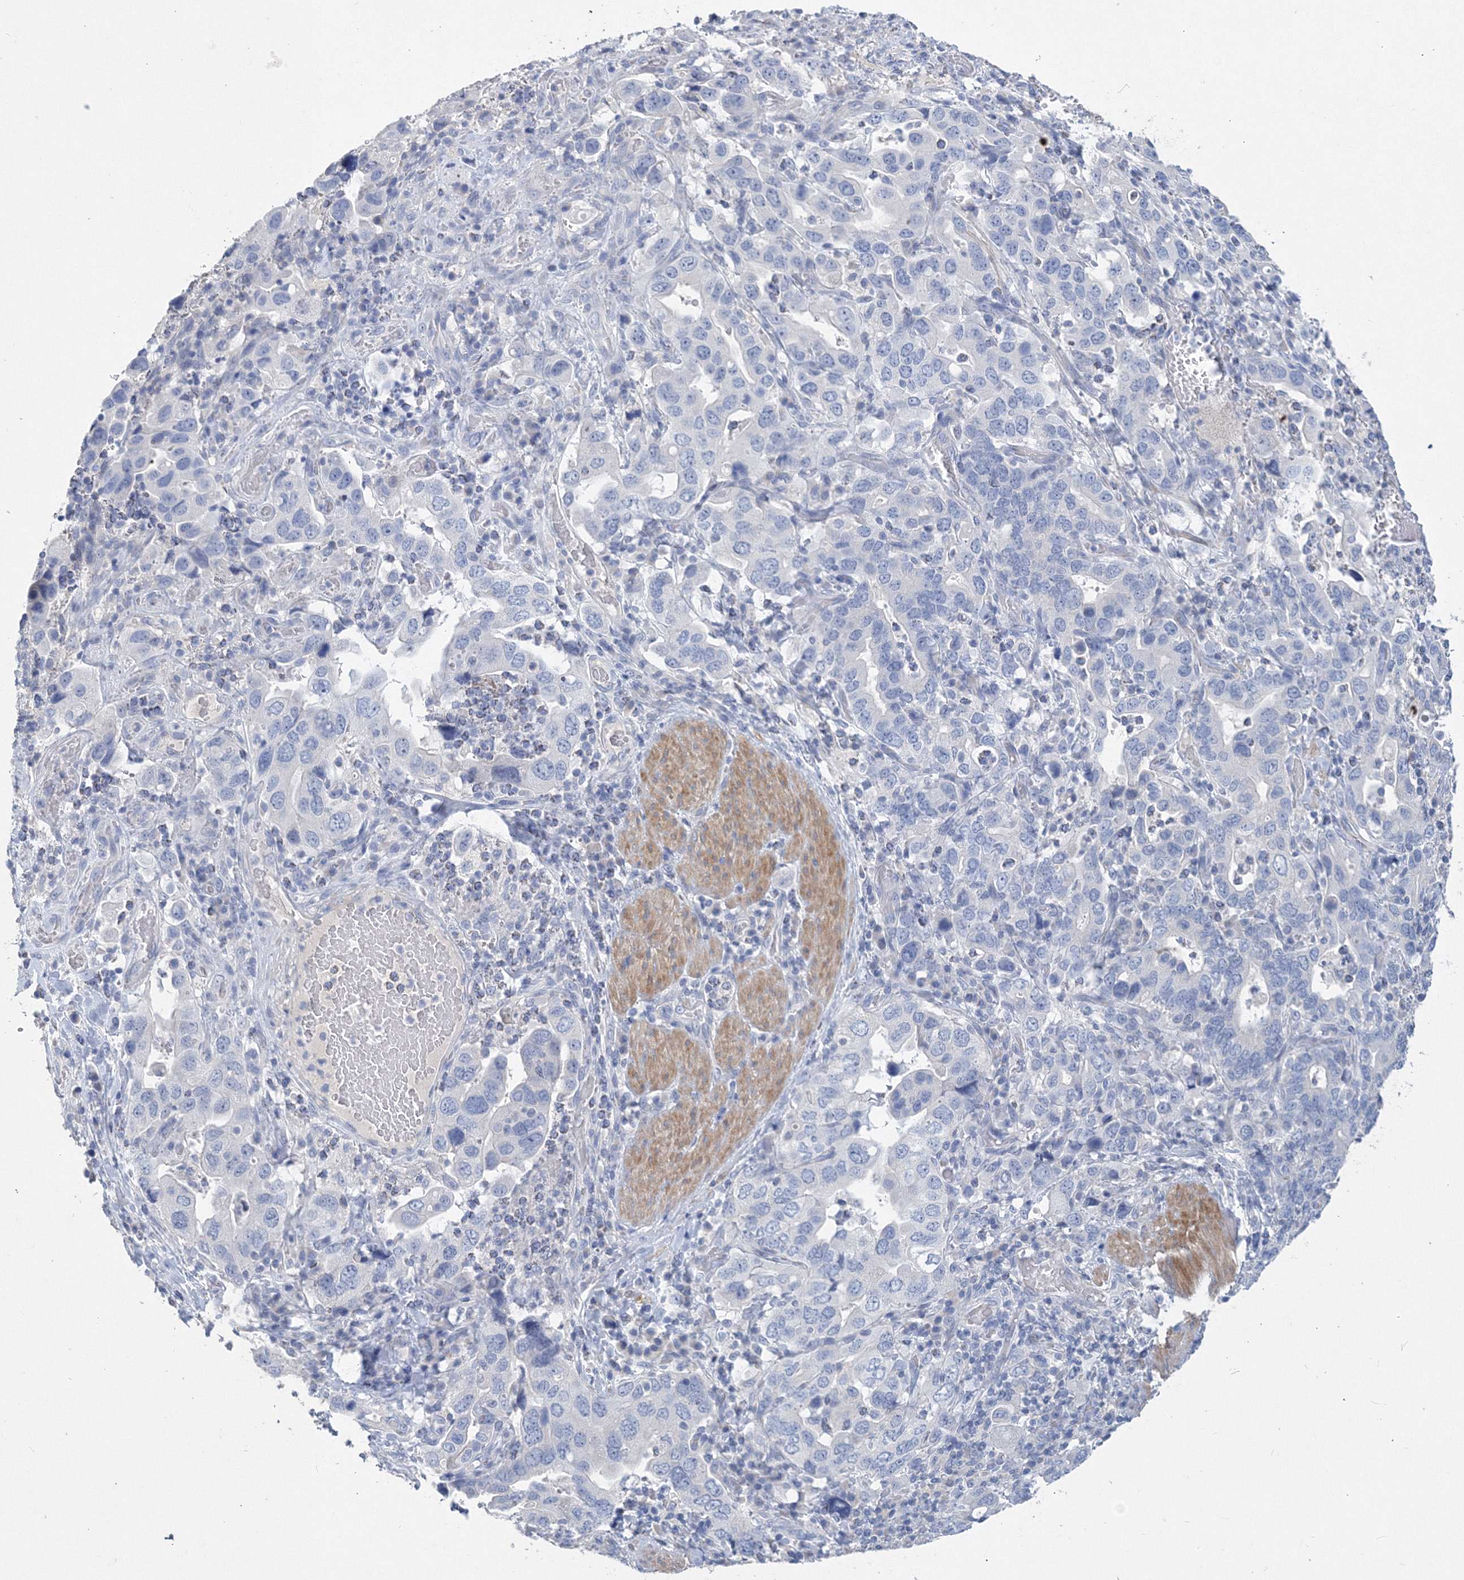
{"staining": {"intensity": "negative", "quantity": "none", "location": "none"}, "tissue": "stomach cancer", "cell_type": "Tumor cells", "image_type": "cancer", "snomed": [{"axis": "morphology", "description": "Adenocarcinoma, NOS"}, {"axis": "topography", "description": "Stomach, upper"}], "caption": "Stomach adenocarcinoma was stained to show a protein in brown. There is no significant staining in tumor cells.", "gene": "OSBPL6", "patient": {"sex": "male", "age": 62}}